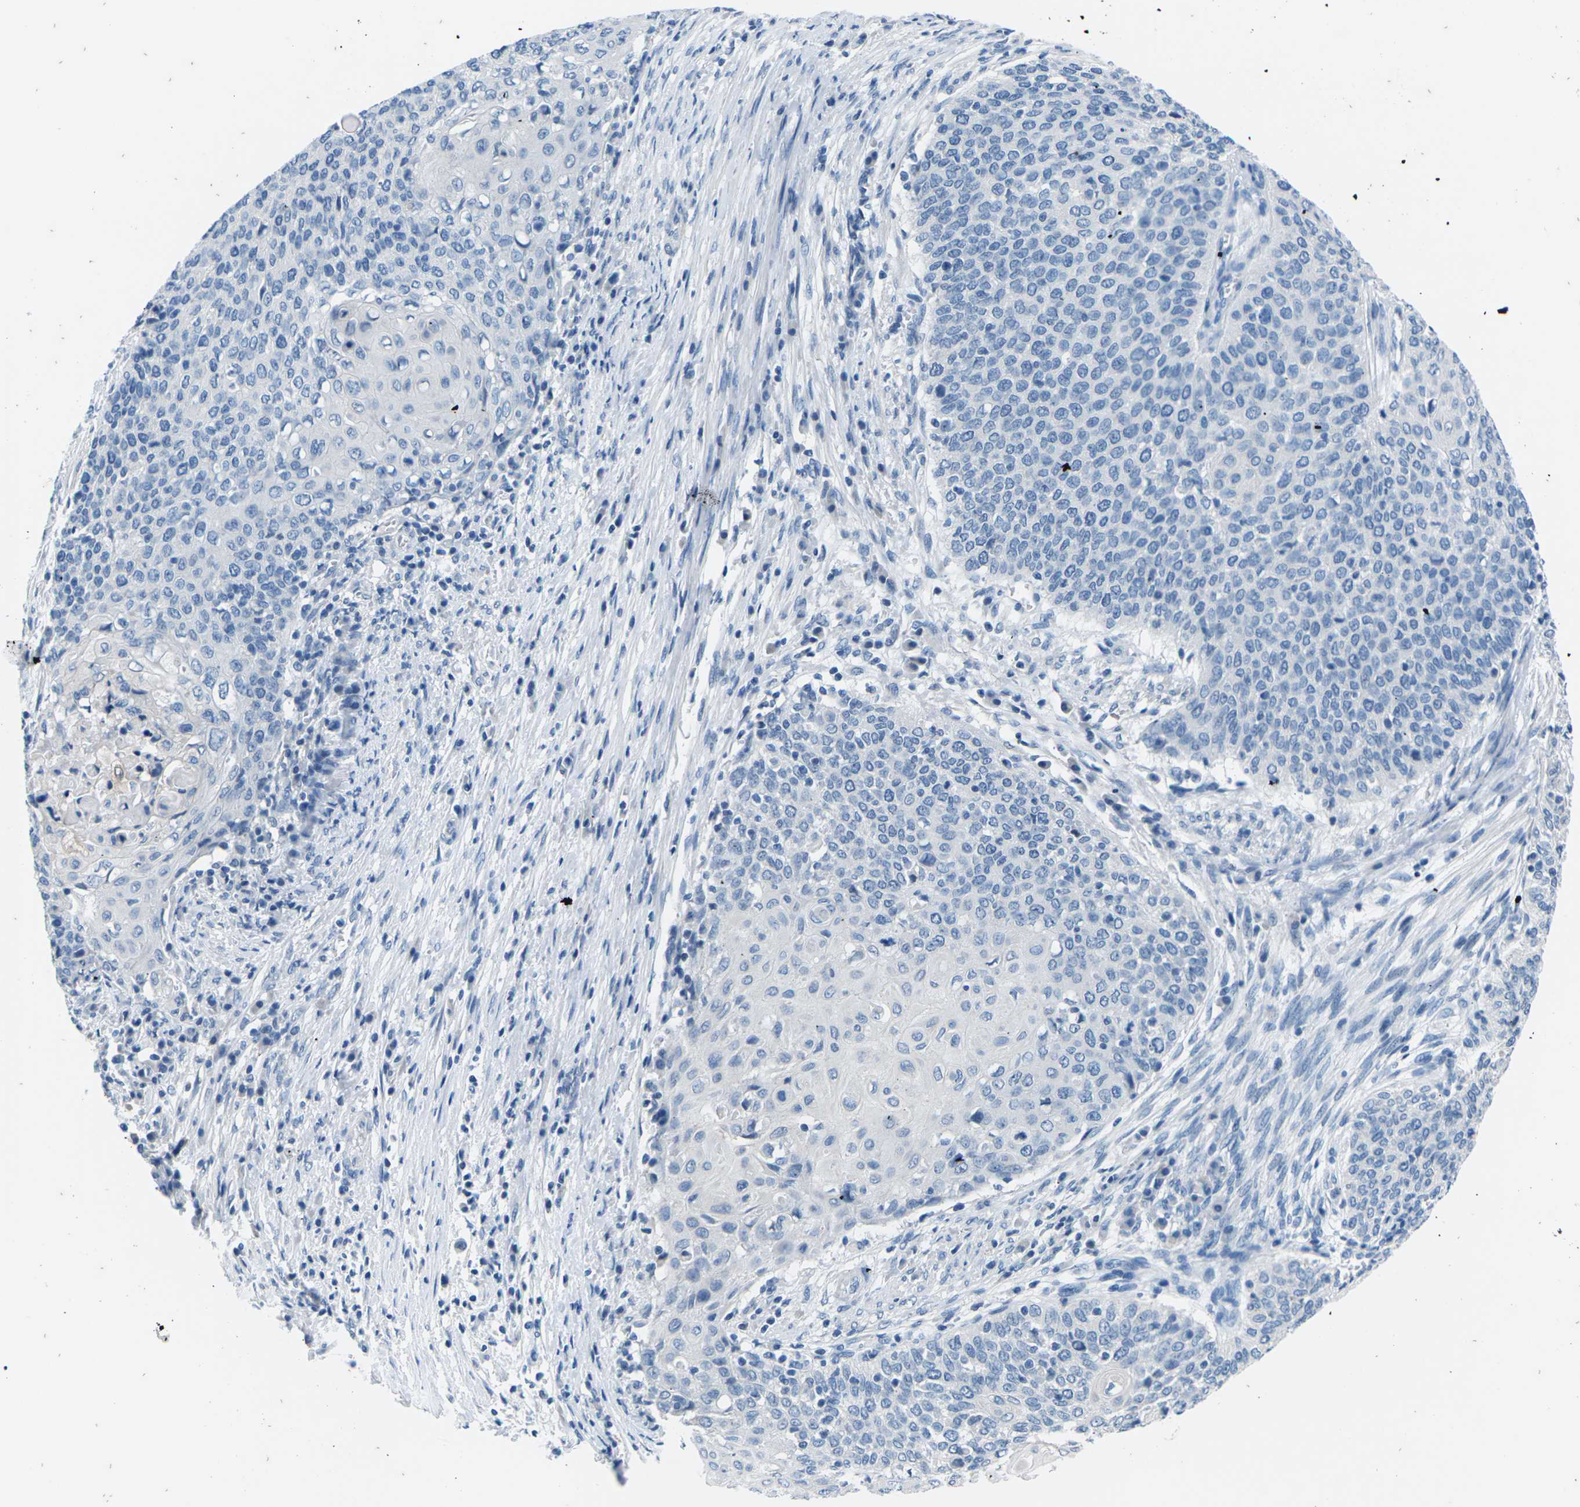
{"staining": {"intensity": "negative", "quantity": "none", "location": "none"}, "tissue": "cervical cancer", "cell_type": "Tumor cells", "image_type": "cancer", "snomed": [{"axis": "morphology", "description": "Squamous cell carcinoma, NOS"}, {"axis": "topography", "description": "Cervix"}], "caption": "Tumor cells are negative for brown protein staining in cervical cancer.", "gene": "UMOD", "patient": {"sex": "female", "age": 39}}